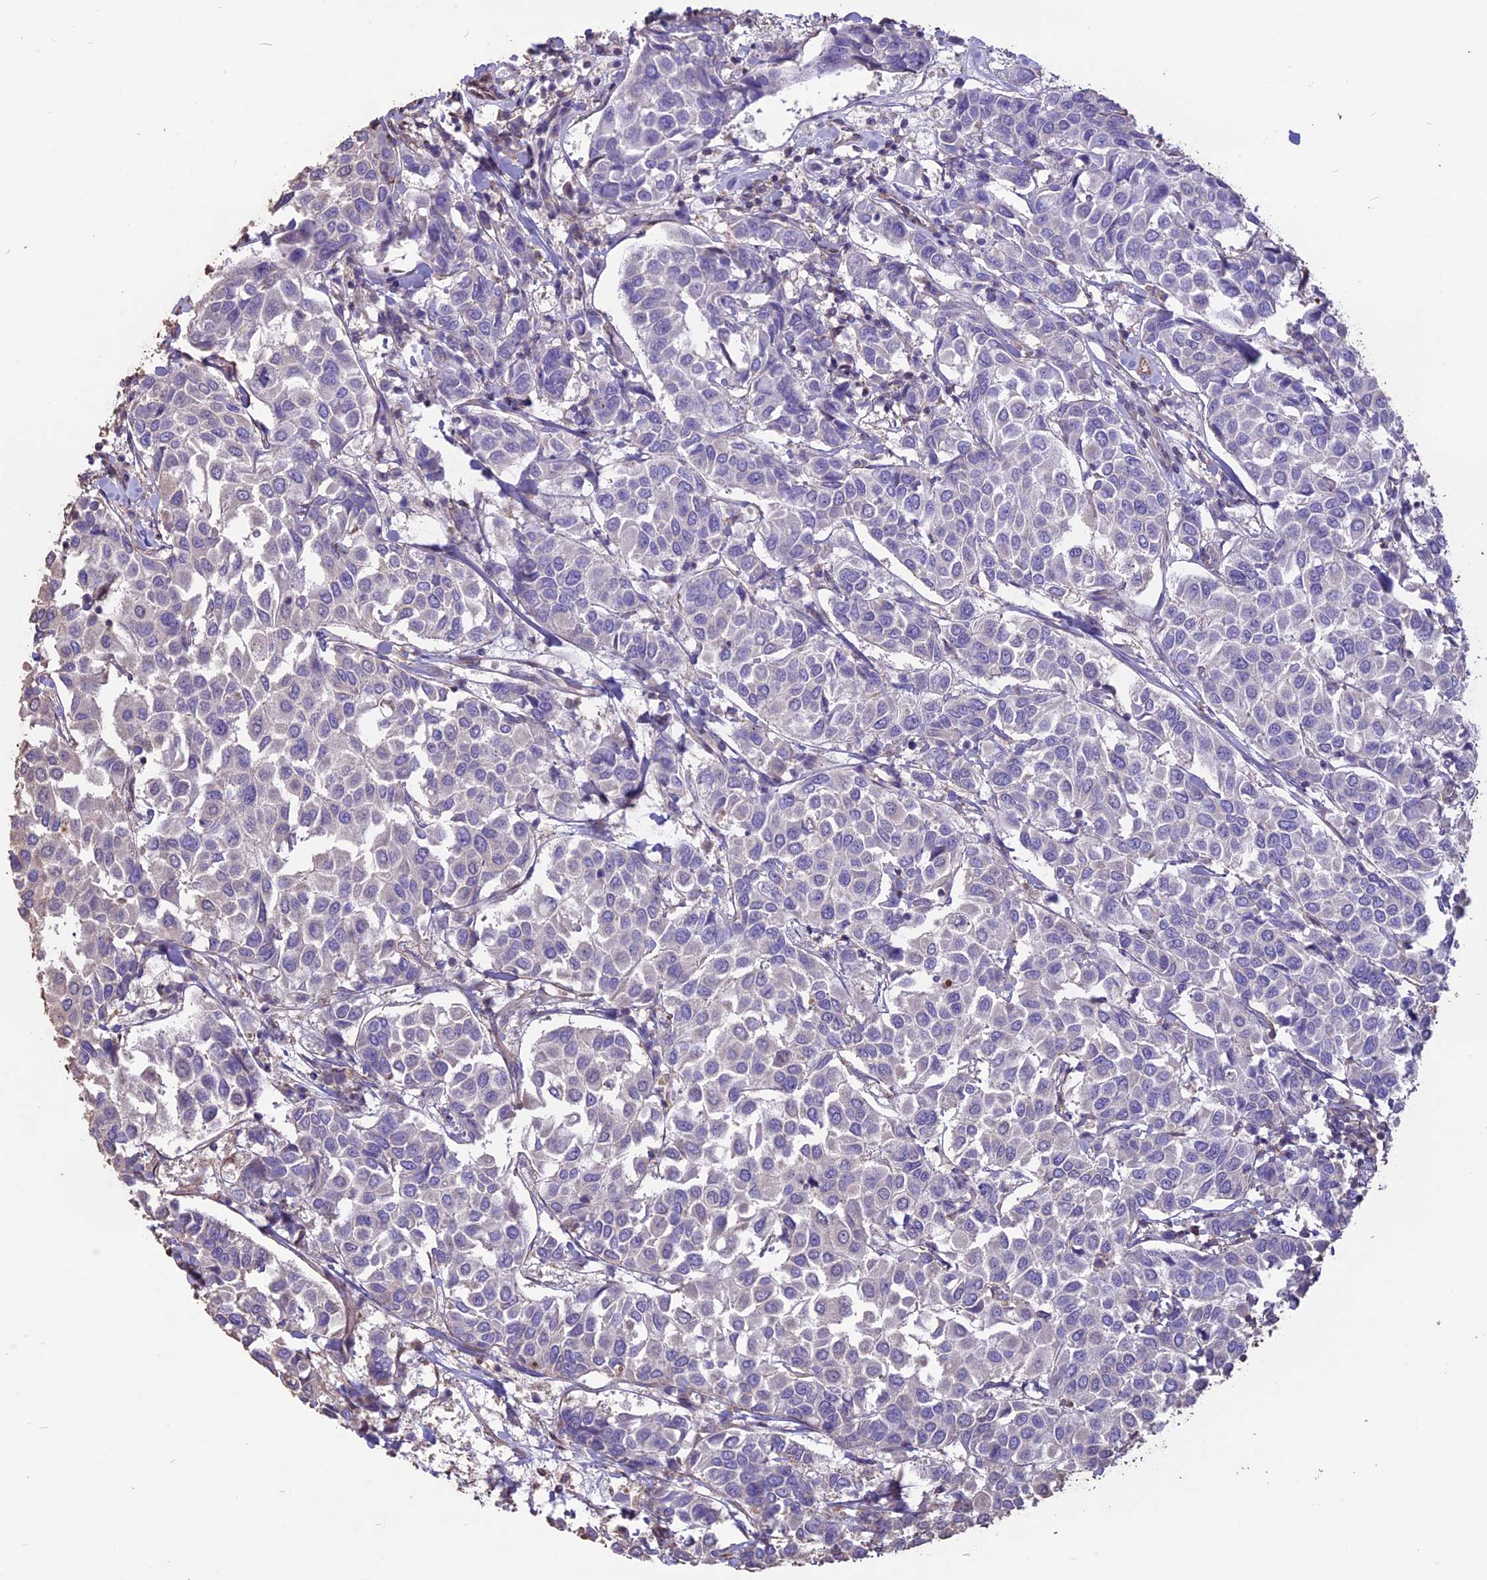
{"staining": {"intensity": "negative", "quantity": "none", "location": "none"}, "tissue": "breast cancer", "cell_type": "Tumor cells", "image_type": "cancer", "snomed": [{"axis": "morphology", "description": "Duct carcinoma"}, {"axis": "topography", "description": "Breast"}], "caption": "Protein analysis of infiltrating ductal carcinoma (breast) displays no significant positivity in tumor cells.", "gene": "CCDC148", "patient": {"sex": "female", "age": 55}}